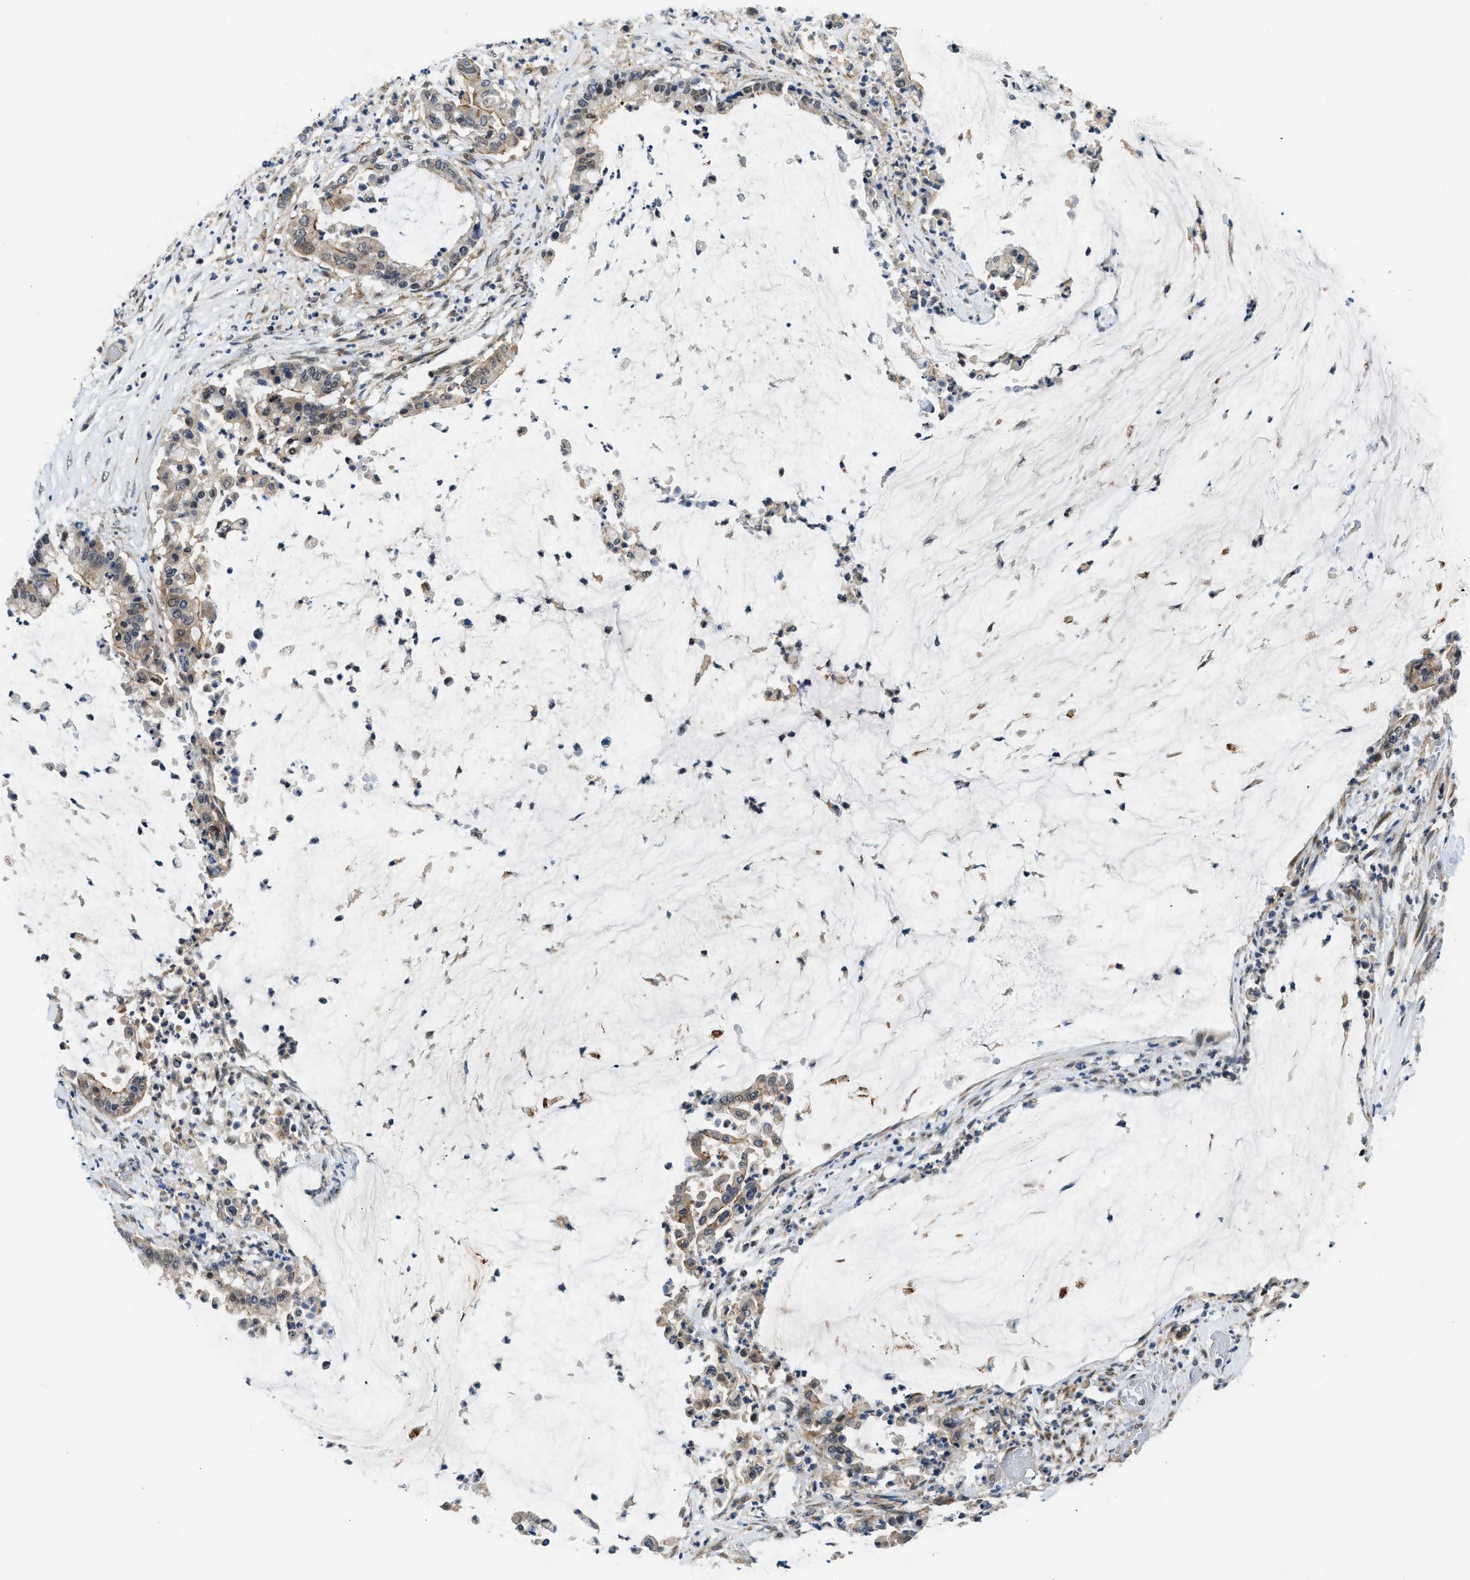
{"staining": {"intensity": "moderate", "quantity": "<25%", "location": "cytoplasmic/membranous"}, "tissue": "pancreatic cancer", "cell_type": "Tumor cells", "image_type": "cancer", "snomed": [{"axis": "morphology", "description": "Adenocarcinoma, NOS"}, {"axis": "topography", "description": "Pancreas"}], "caption": "Pancreatic cancer (adenocarcinoma) was stained to show a protein in brown. There is low levels of moderate cytoplasmic/membranous staining in approximately <25% of tumor cells.", "gene": "MTMR1", "patient": {"sex": "male", "age": 41}}